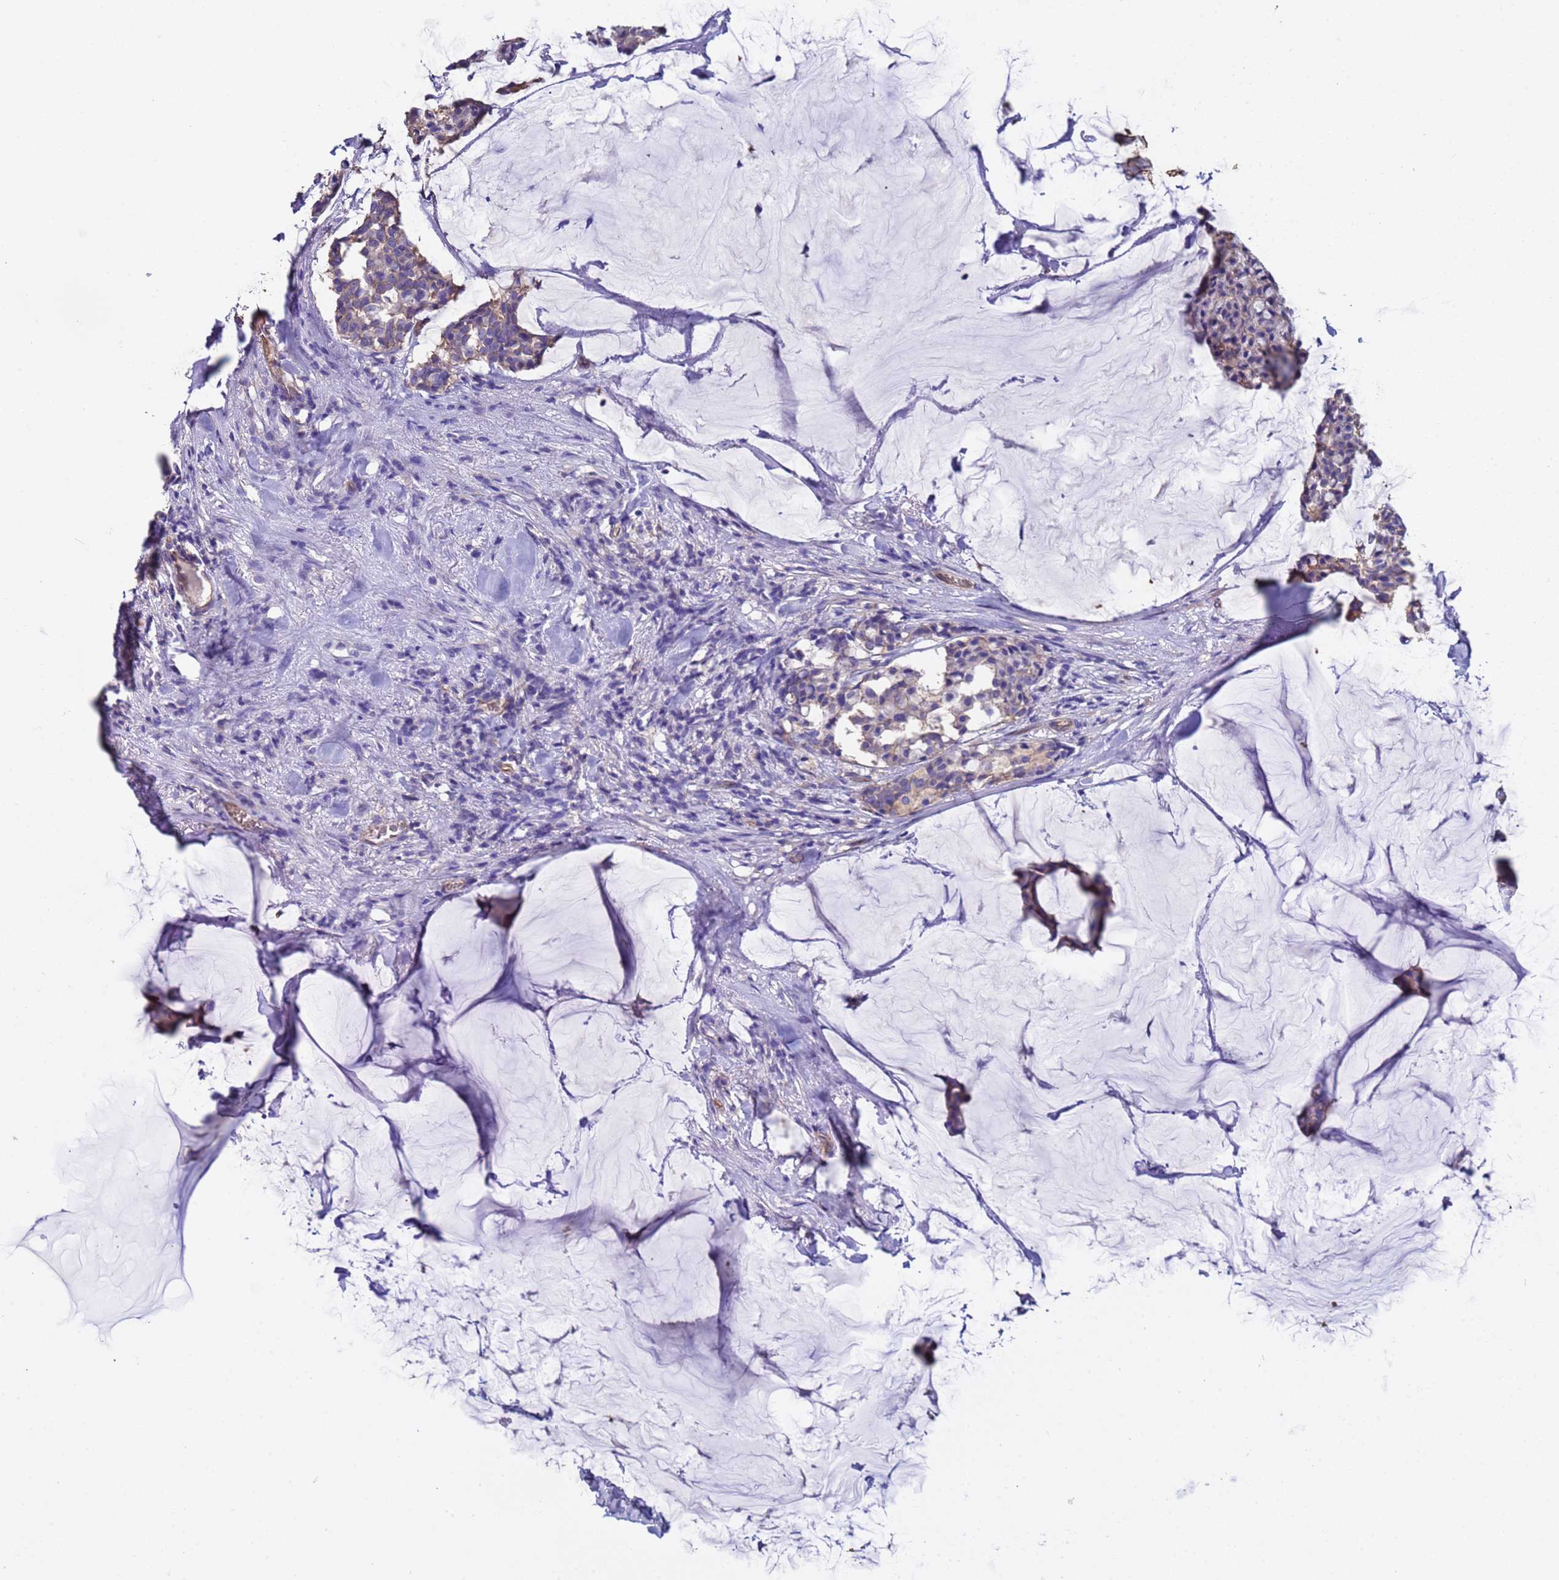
{"staining": {"intensity": "weak", "quantity": "<25%", "location": "cytoplasmic/membranous"}, "tissue": "breast cancer", "cell_type": "Tumor cells", "image_type": "cancer", "snomed": [{"axis": "morphology", "description": "Duct carcinoma"}, {"axis": "topography", "description": "Breast"}], "caption": "This is a photomicrograph of IHC staining of breast cancer, which shows no expression in tumor cells. (DAB (3,3'-diaminobenzidine) immunohistochemistry visualized using brightfield microscopy, high magnification).", "gene": "ZNF248", "patient": {"sex": "female", "age": 93}}